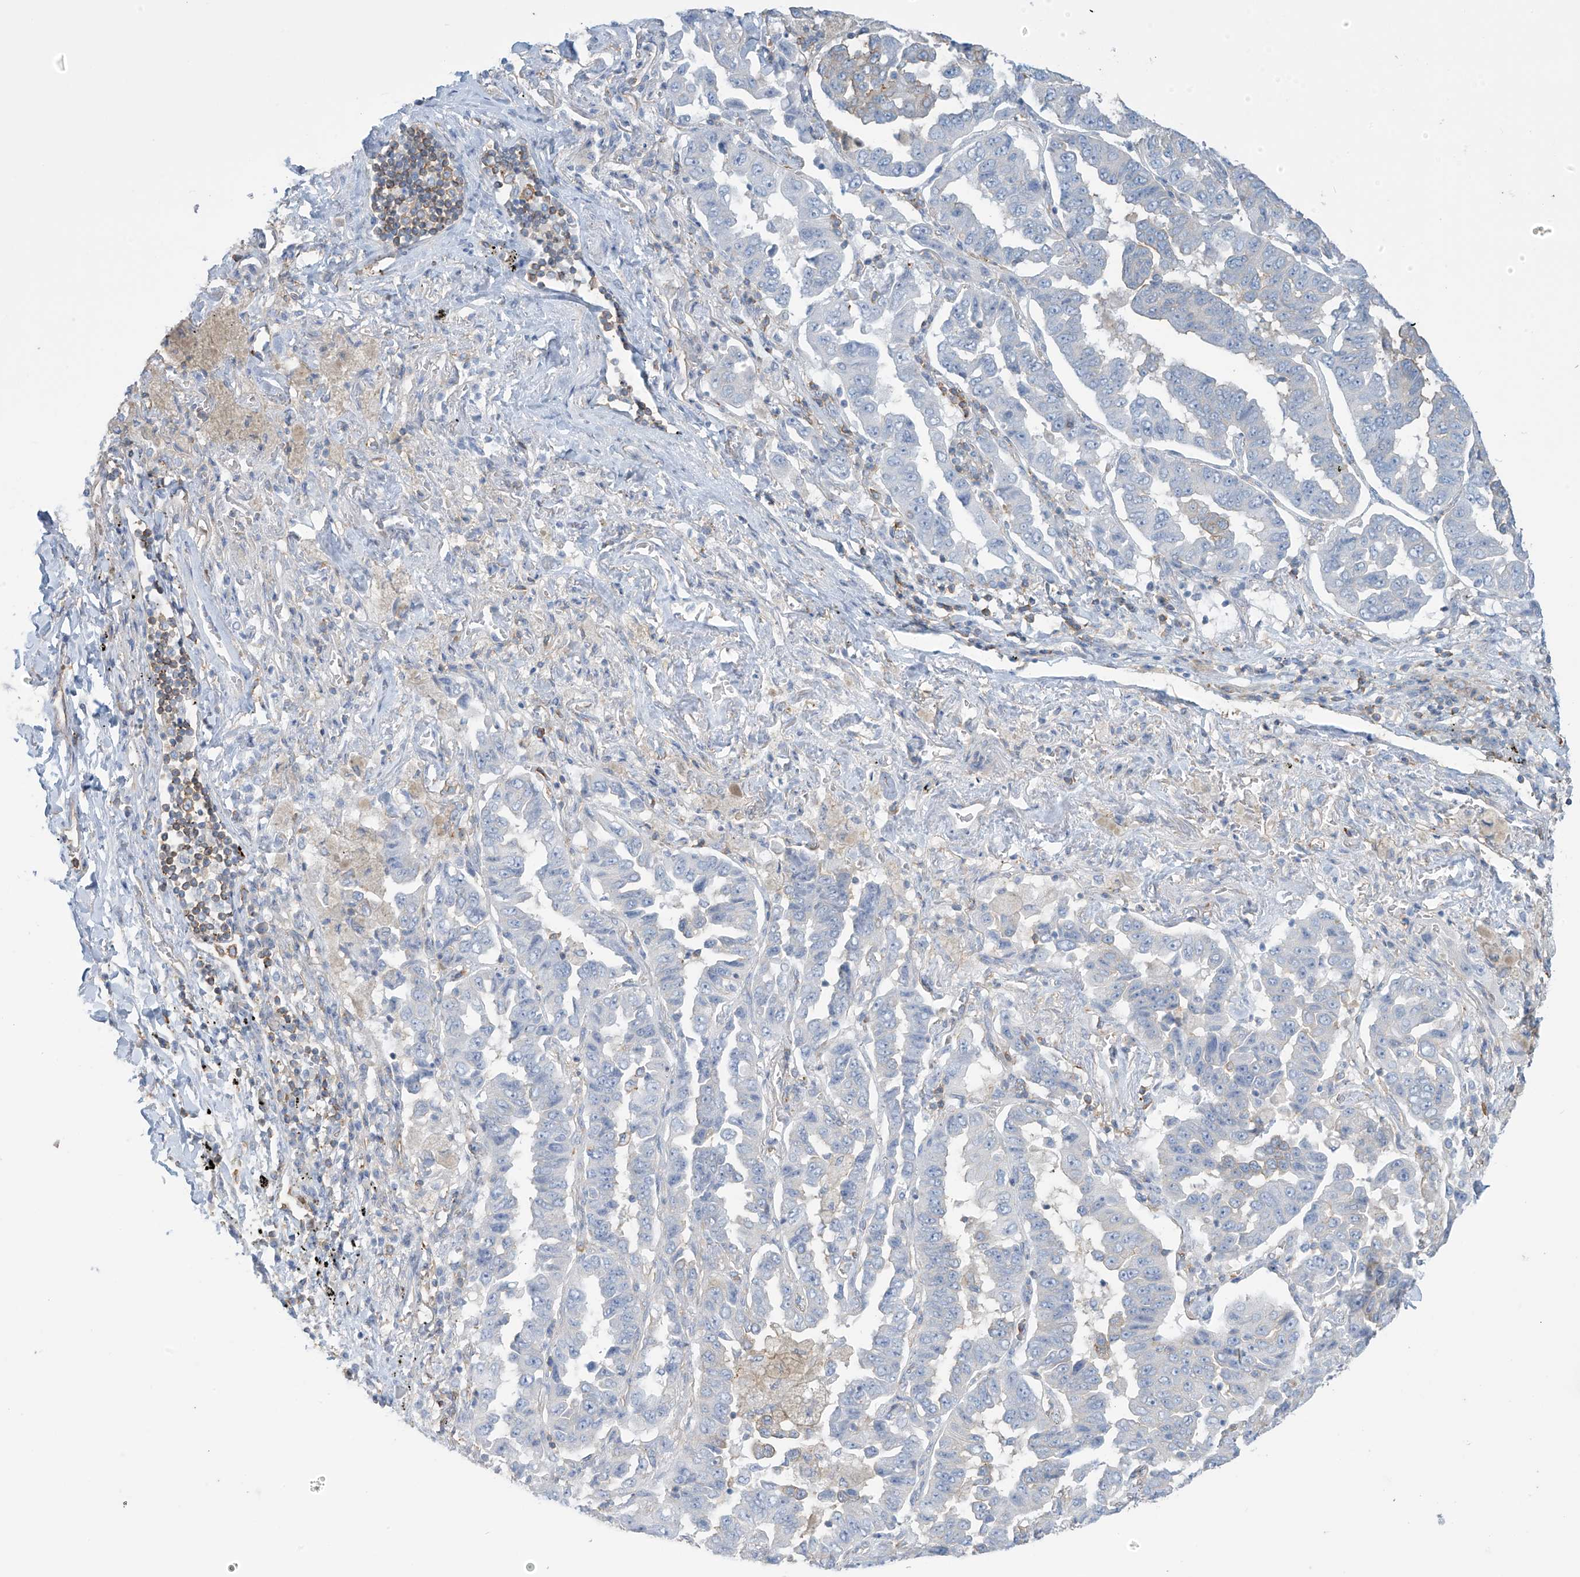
{"staining": {"intensity": "negative", "quantity": "none", "location": "none"}, "tissue": "lung cancer", "cell_type": "Tumor cells", "image_type": "cancer", "snomed": [{"axis": "morphology", "description": "Adenocarcinoma, NOS"}, {"axis": "topography", "description": "Lung"}], "caption": "The IHC image has no significant expression in tumor cells of lung adenocarcinoma tissue.", "gene": "ZNF846", "patient": {"sex": "female", "age": 51}}